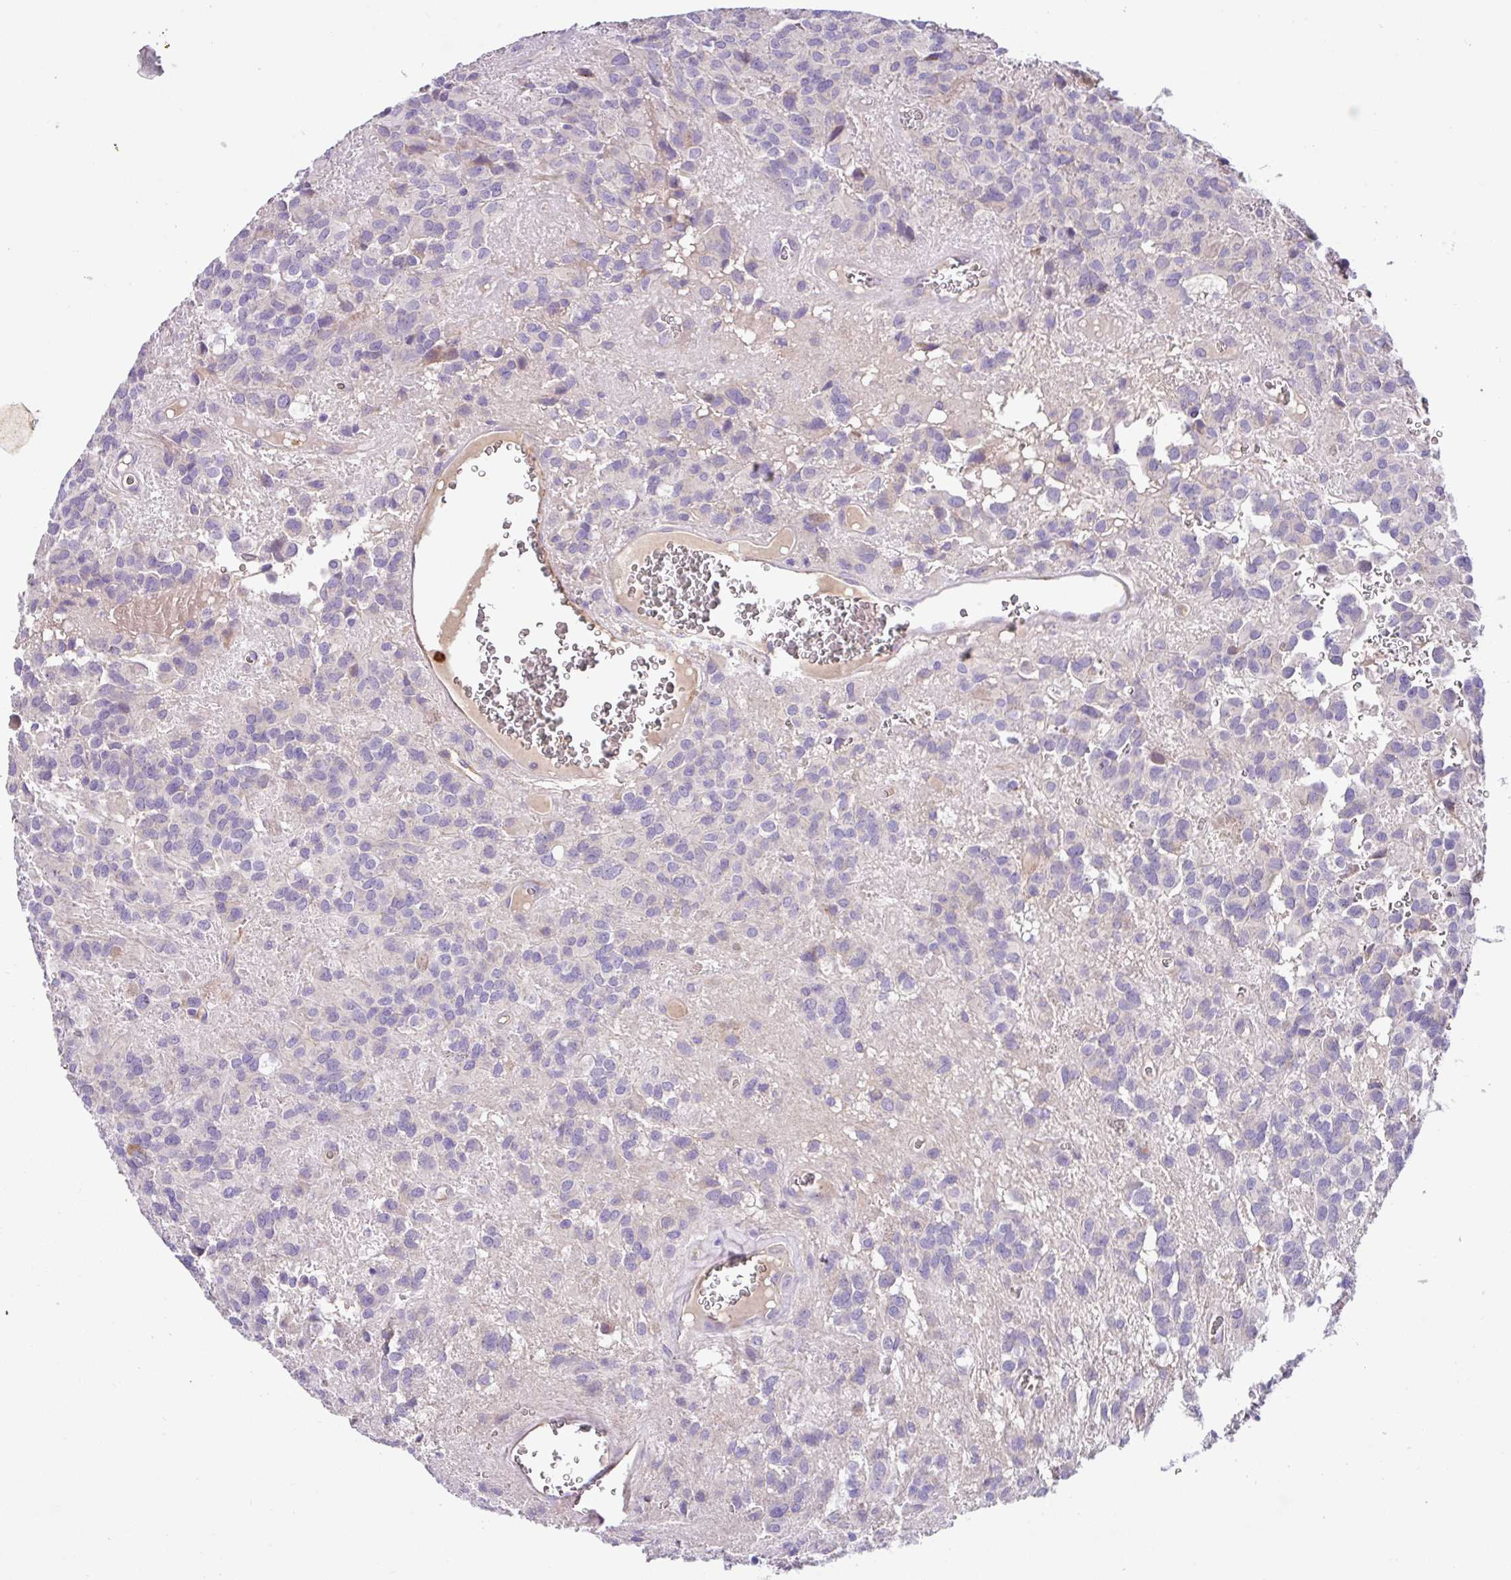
{"staining": {"intensity": "negative", "quantity": "none", "location": "none"}, "tissue": "glioma", "cell_type": "Tumor cells", "image_type": "cancer", "snomed": [{"axis": "morphology", "description": "Glioma, malignant, Low grade"}, {"axis": "topography", "description": "Brain"}], "caption": "Immunohistochemistry (IHC) of human malignant glioma (low-grade) exhibits no positivity in tumor cells.", "gene": "CRISP3", "patient": {"sex": "male", "age": 56}}